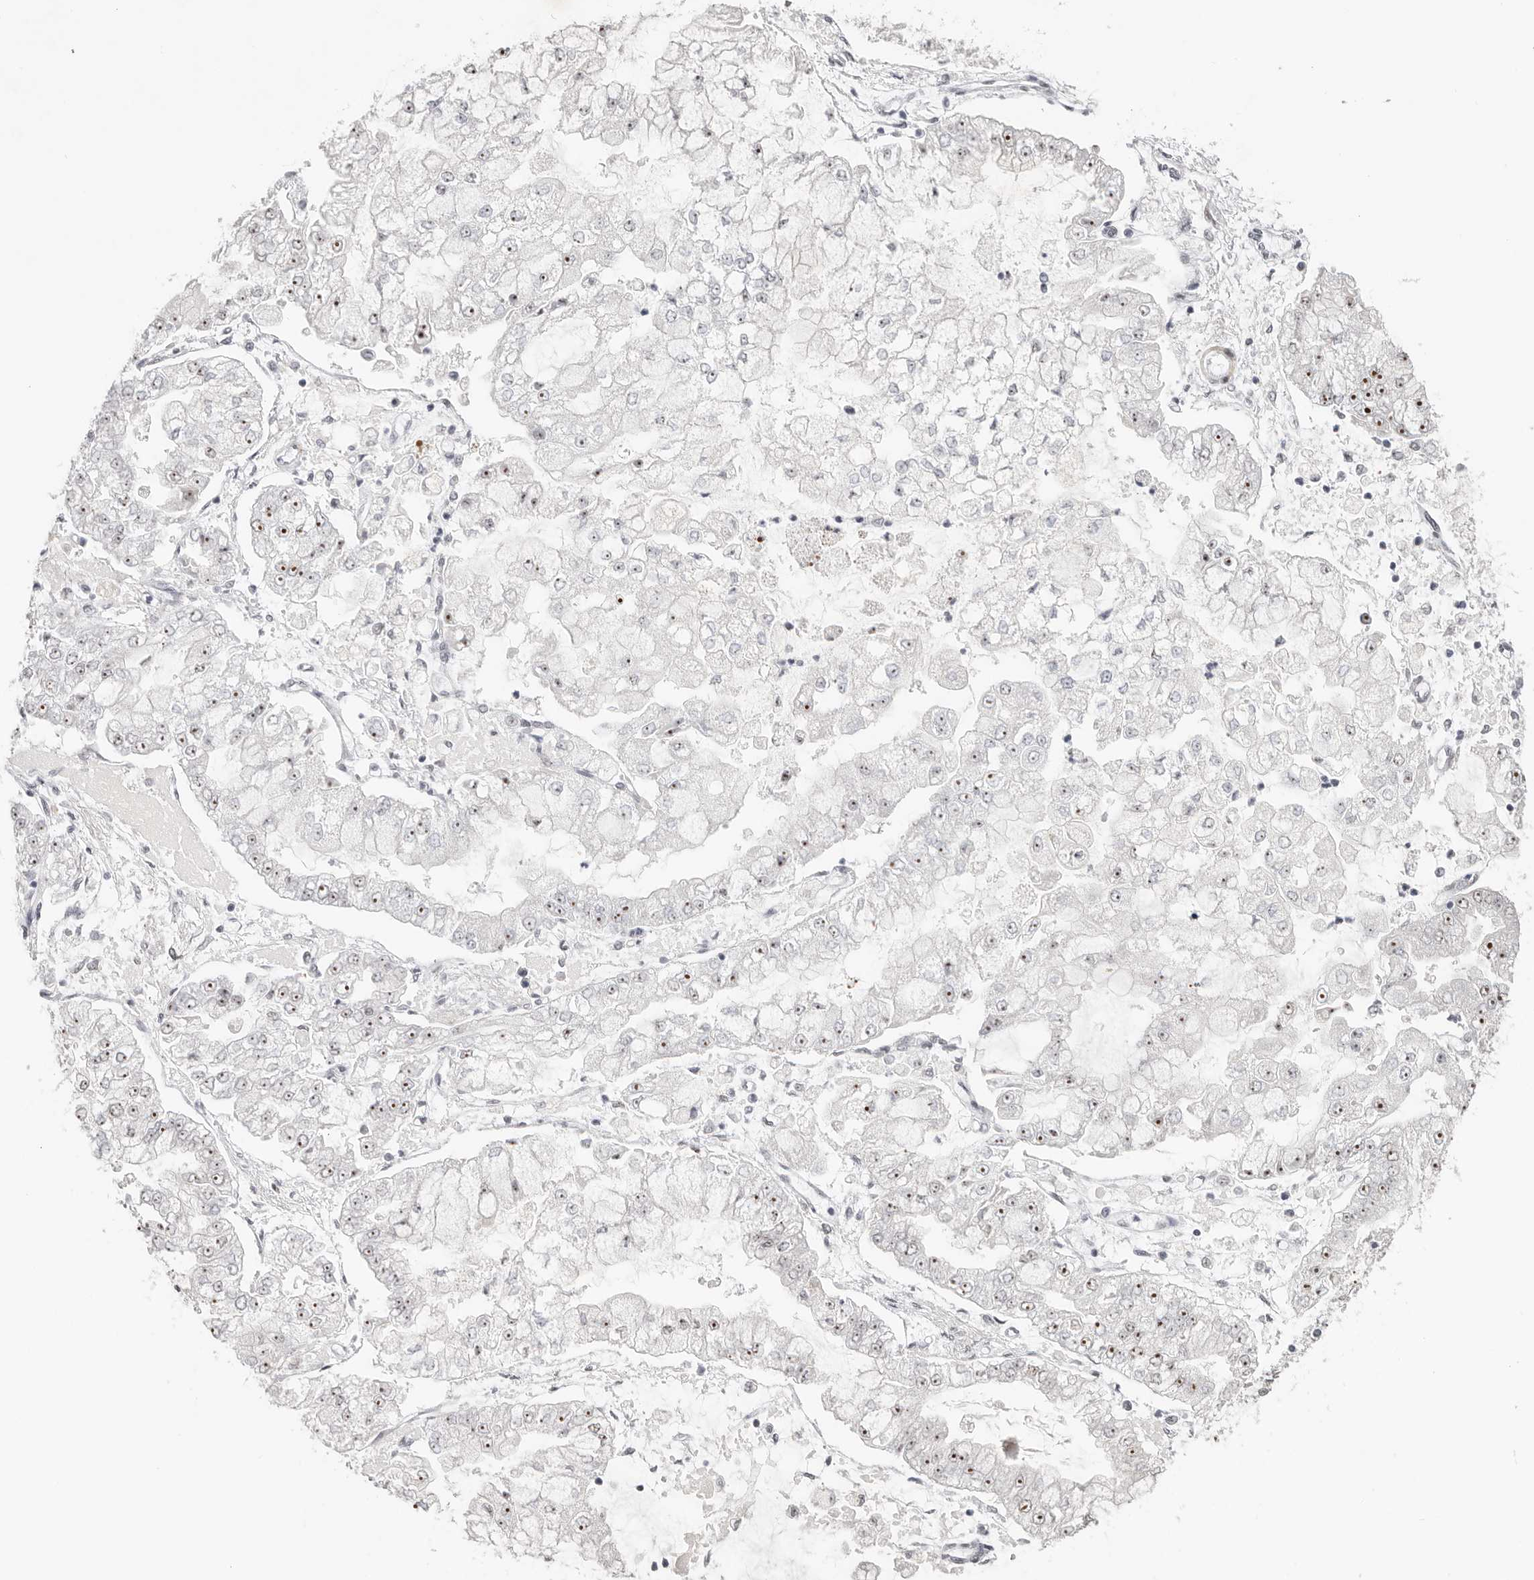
{"staining": {"intensity": "moderate", "quantity": ">75%", "location": "nuclear"}, "tissue": "stomach cancer", "cell_type": "Tumor cells", "image_type": "cancer", "snomed": [{"axis": "morphology", "description": "Adenocarcinoma, NOS"}, {"axis": "topography", "description": "Stomach"}], "caption": "There is medium levels of moderate nuclear positivity in tumor cells of stomach adenocarcinoma, as demonstrated by immunohistochemical staining (brown color).", "gene": "LARP7", "patient": {"sex": "male", "age": 76}}